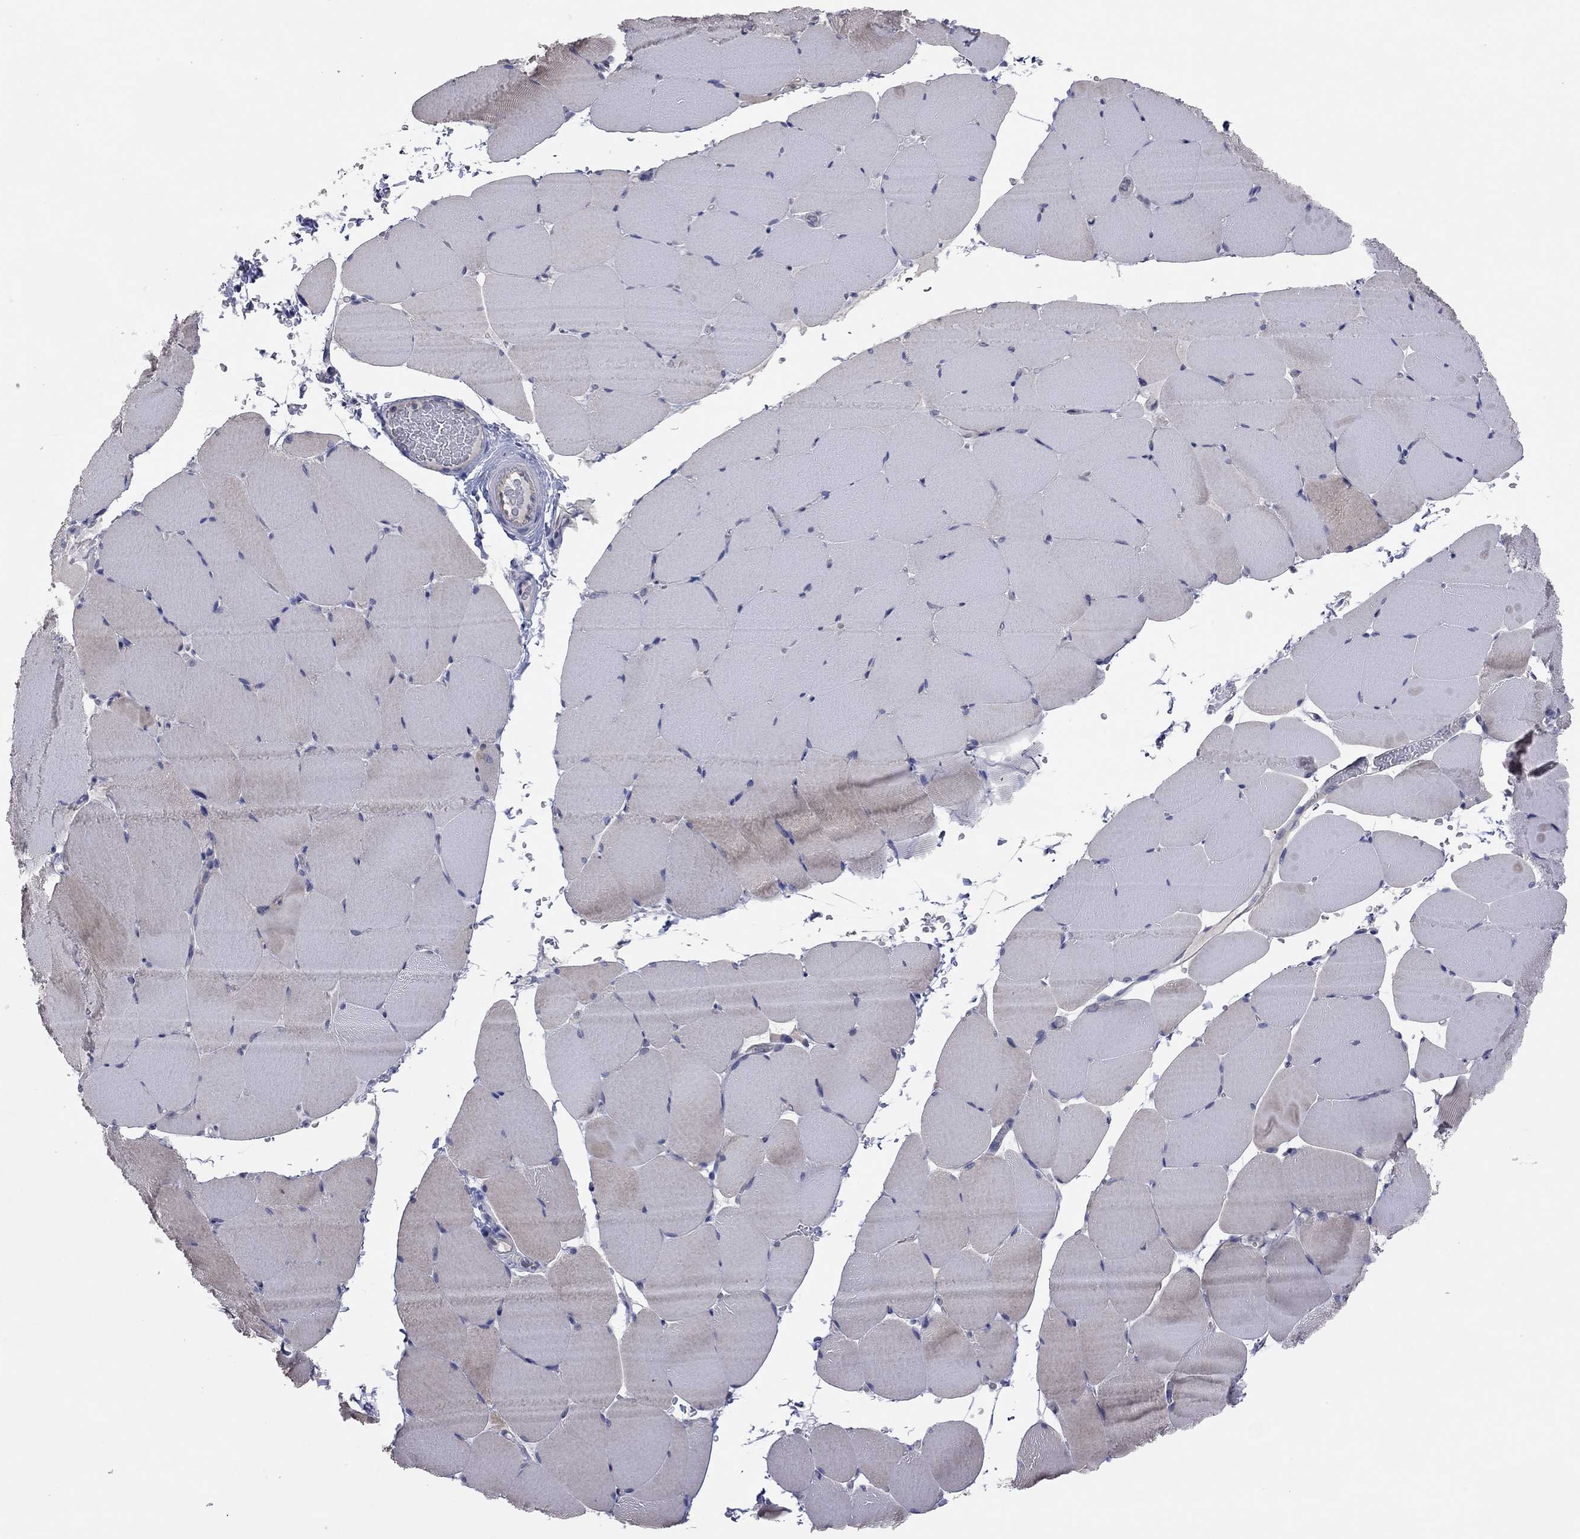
{"staining": {"intensity": "weak", "quantity": "<25%", "location": "cytoplasmic/membranous"}, "tissue": "skeletal muscle", "cell_type": "Myocytes", "image_type": "normal", "snomed": [{"axis": "morphology", "description": "Normal tissue, NOS"}, {"axis": "topography", "description": "Skeletal muscle"}], "caption": "Protein analysis of benign skeletal muscle displays no significant positivity in myocytes. (Immunohistochemistry (ihc), brightfield microscopy, high magnification).", "gene": "KCNB1", "patient": {"sex": "female", "age": 37}}